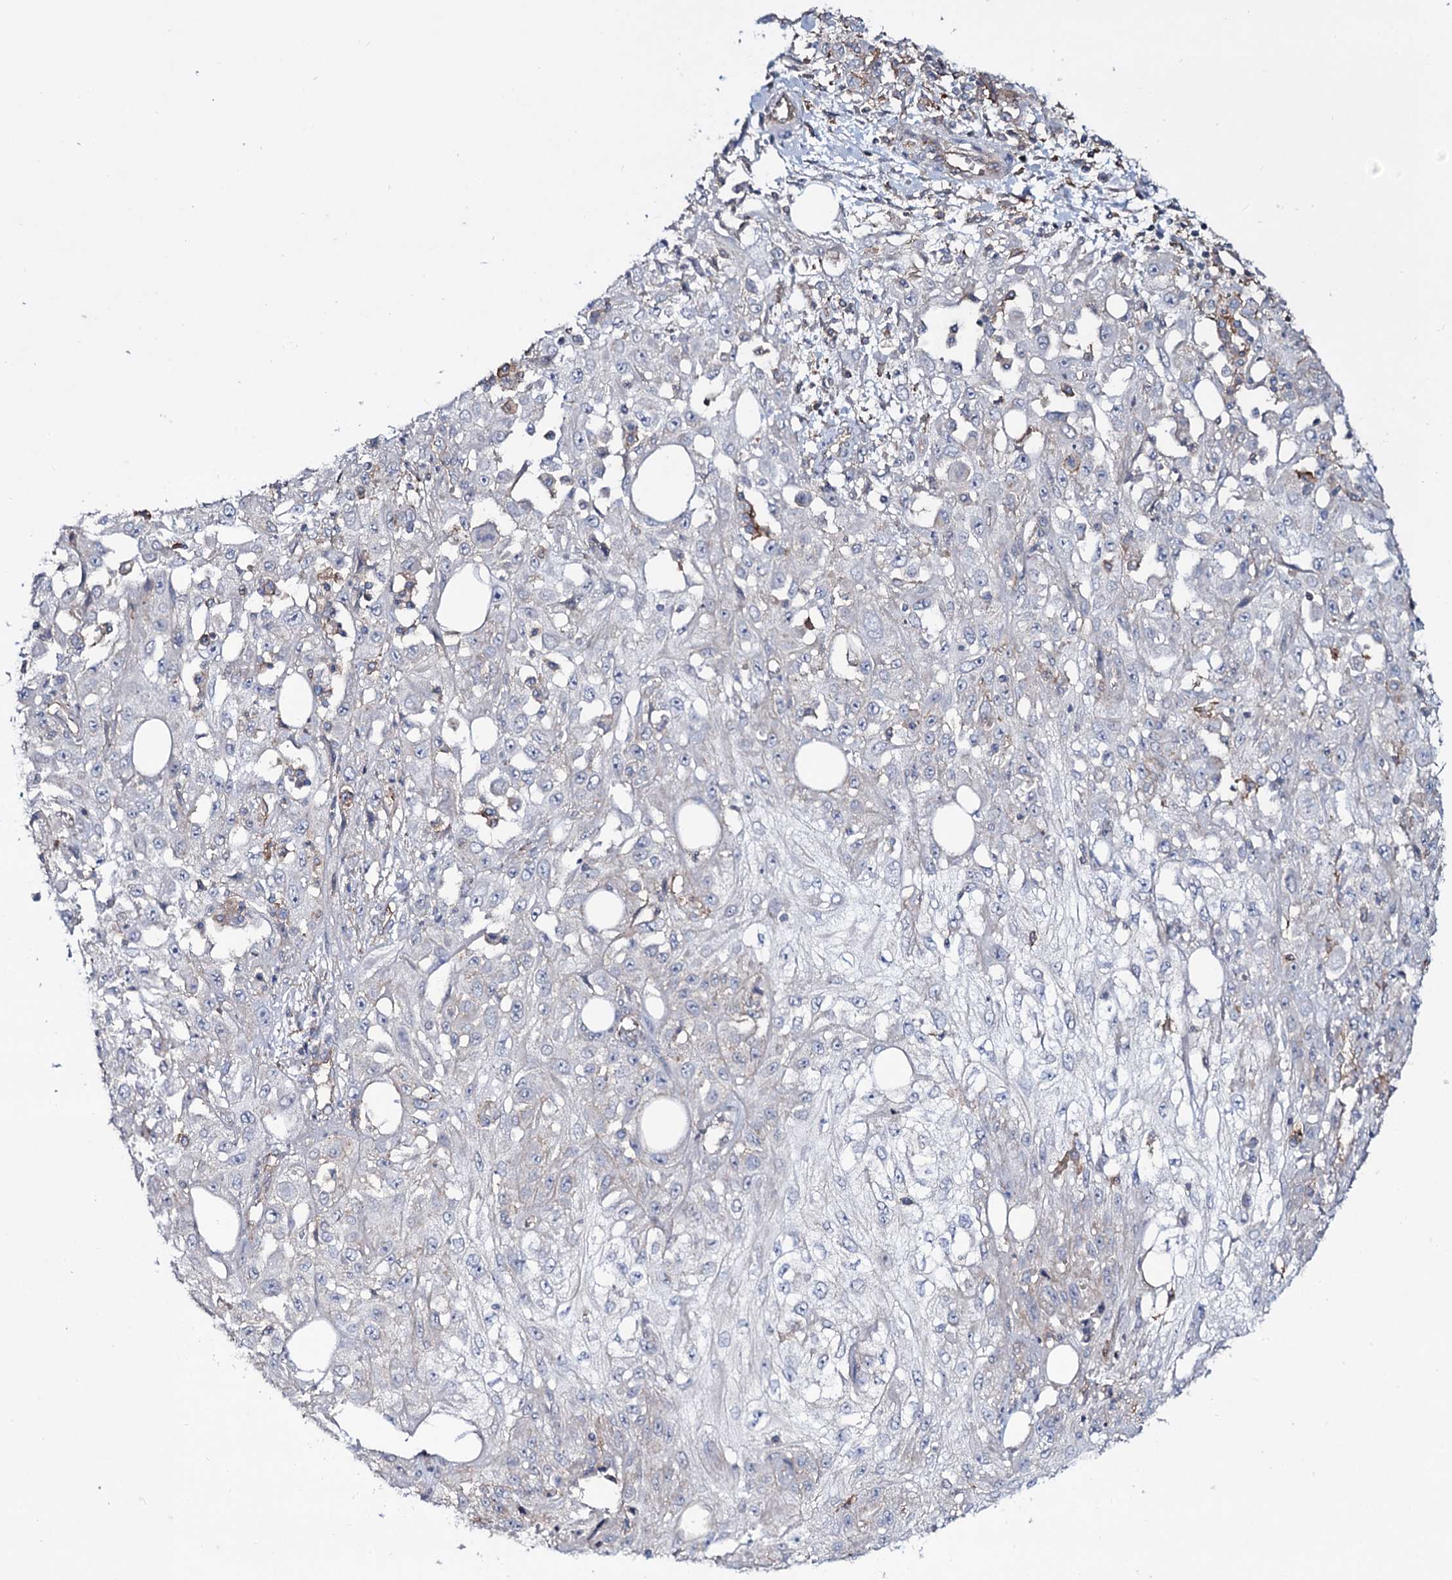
{"staining": {"intensity": "negative", "quantity": "none", "location": "none"}, "tissue": "skin cancer", "cell_type": "Tumor cells", "image_type": "cancer", "snomed": [{"axis": "morphology", "description": "Squamous cell carcinoma, NOS"}, {"axis": "morphology", "description": "Squamous cell carcinoma, metastatic, NOS"}, {"axis": "topography", "description": "Skin"}, {"axis": "topography", "description": "Lymph node"}], "caption": "Skin cancer was stained to show a protein in brown. There is no significant positivity in tumor cells.", "gene": "SNAP23", "patient": {"sex": "male", "age": 75}}